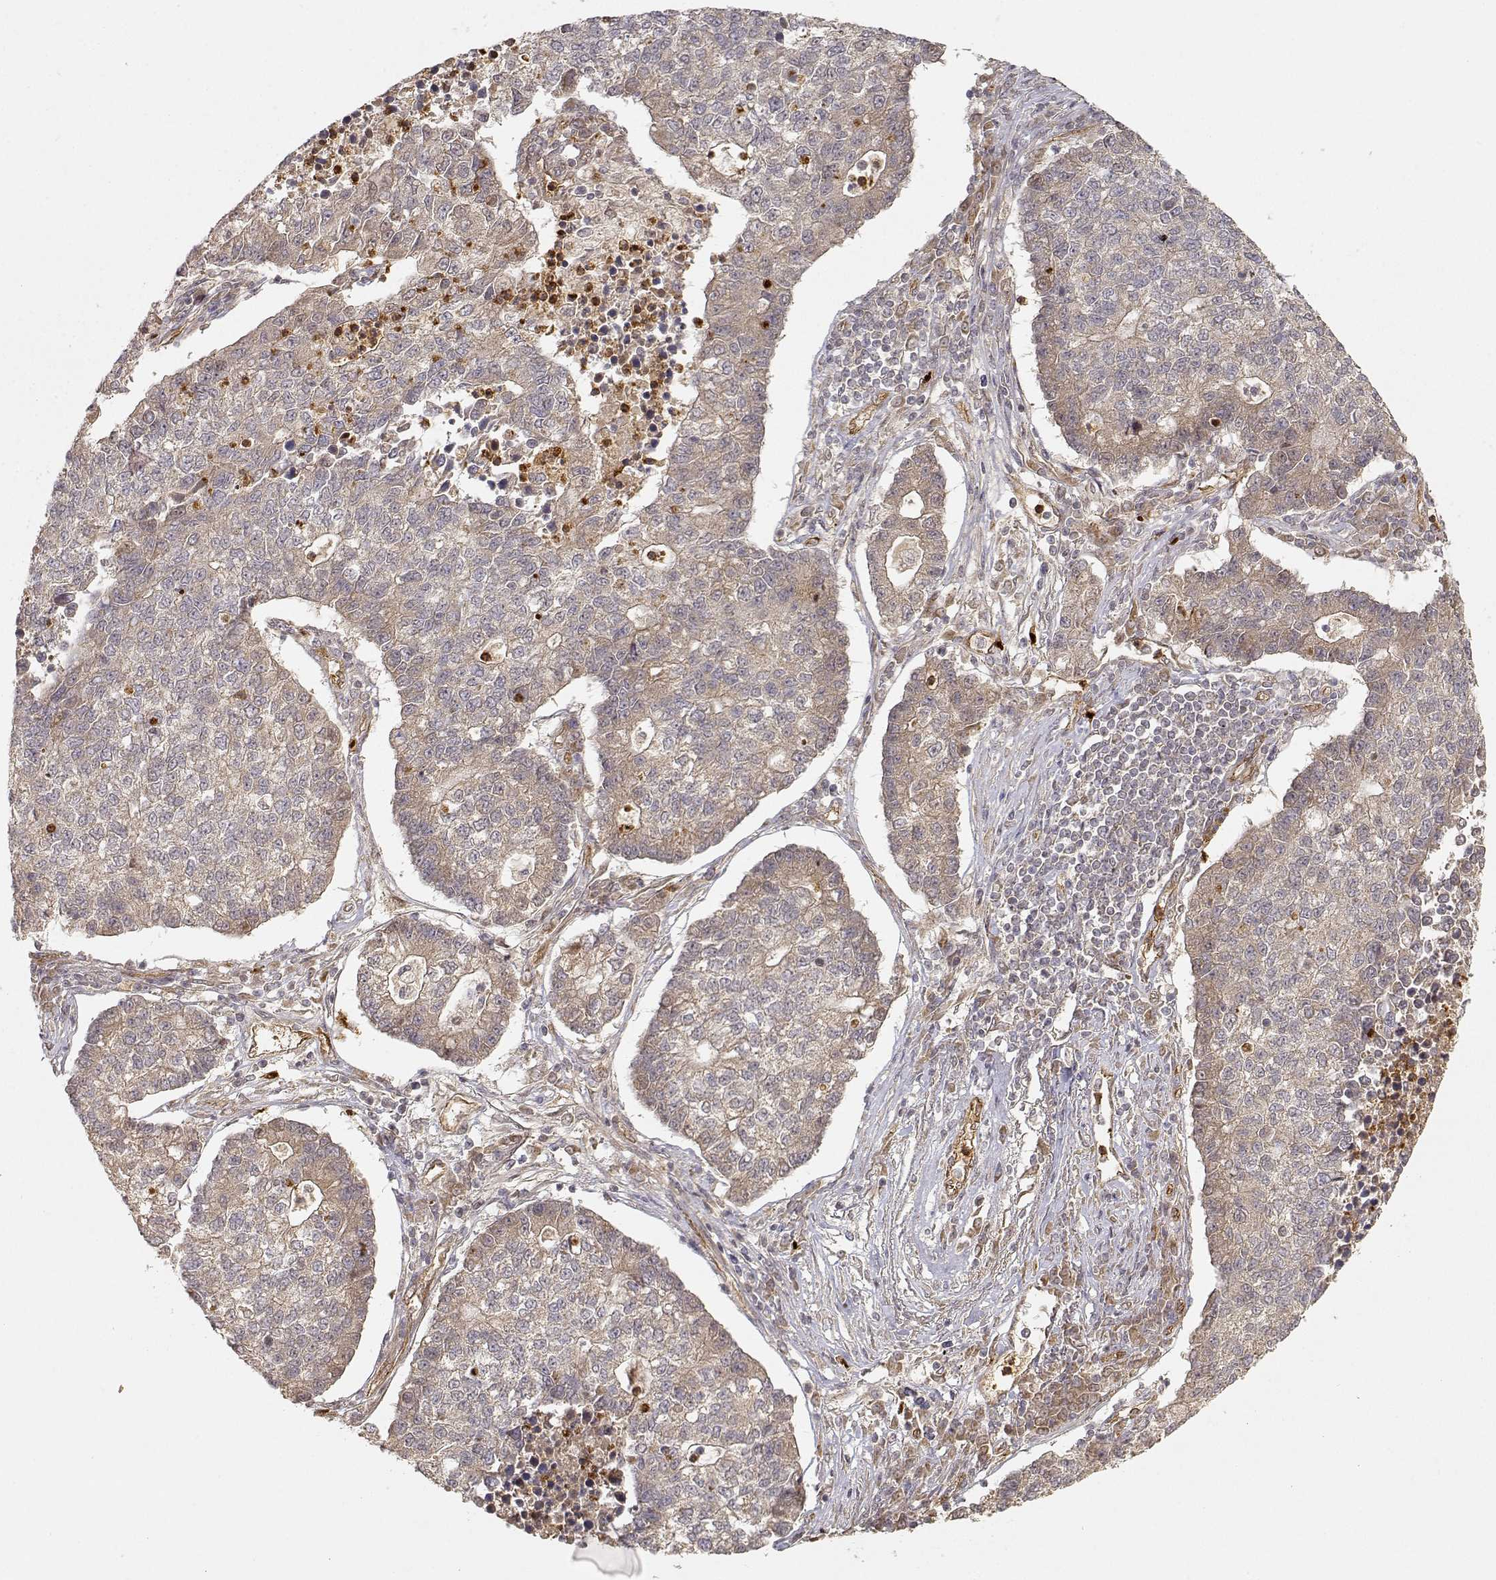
{"staining": {"intensity": "weak", "quantity": ">75%", "location": "cytoplasmic/membranous"}, "tissue": "lung cancer", "cell_type": "Tumor cells", "image_type": "cancer", "snomed": [{"axis": "morphology", "description": "Adenocarcinoma, NOS"}, {"axis": "topography", "description": "Lung"}], "caption": "This micrograph reveals immunohistochemistry staining of human lung adenocarcinoma, with low weak cytoplasmic/membranous staining in approximately >75% of tumor cells.", "gene": "CDK5RAP2", "patient": {"sex": "male", "age": 57}}